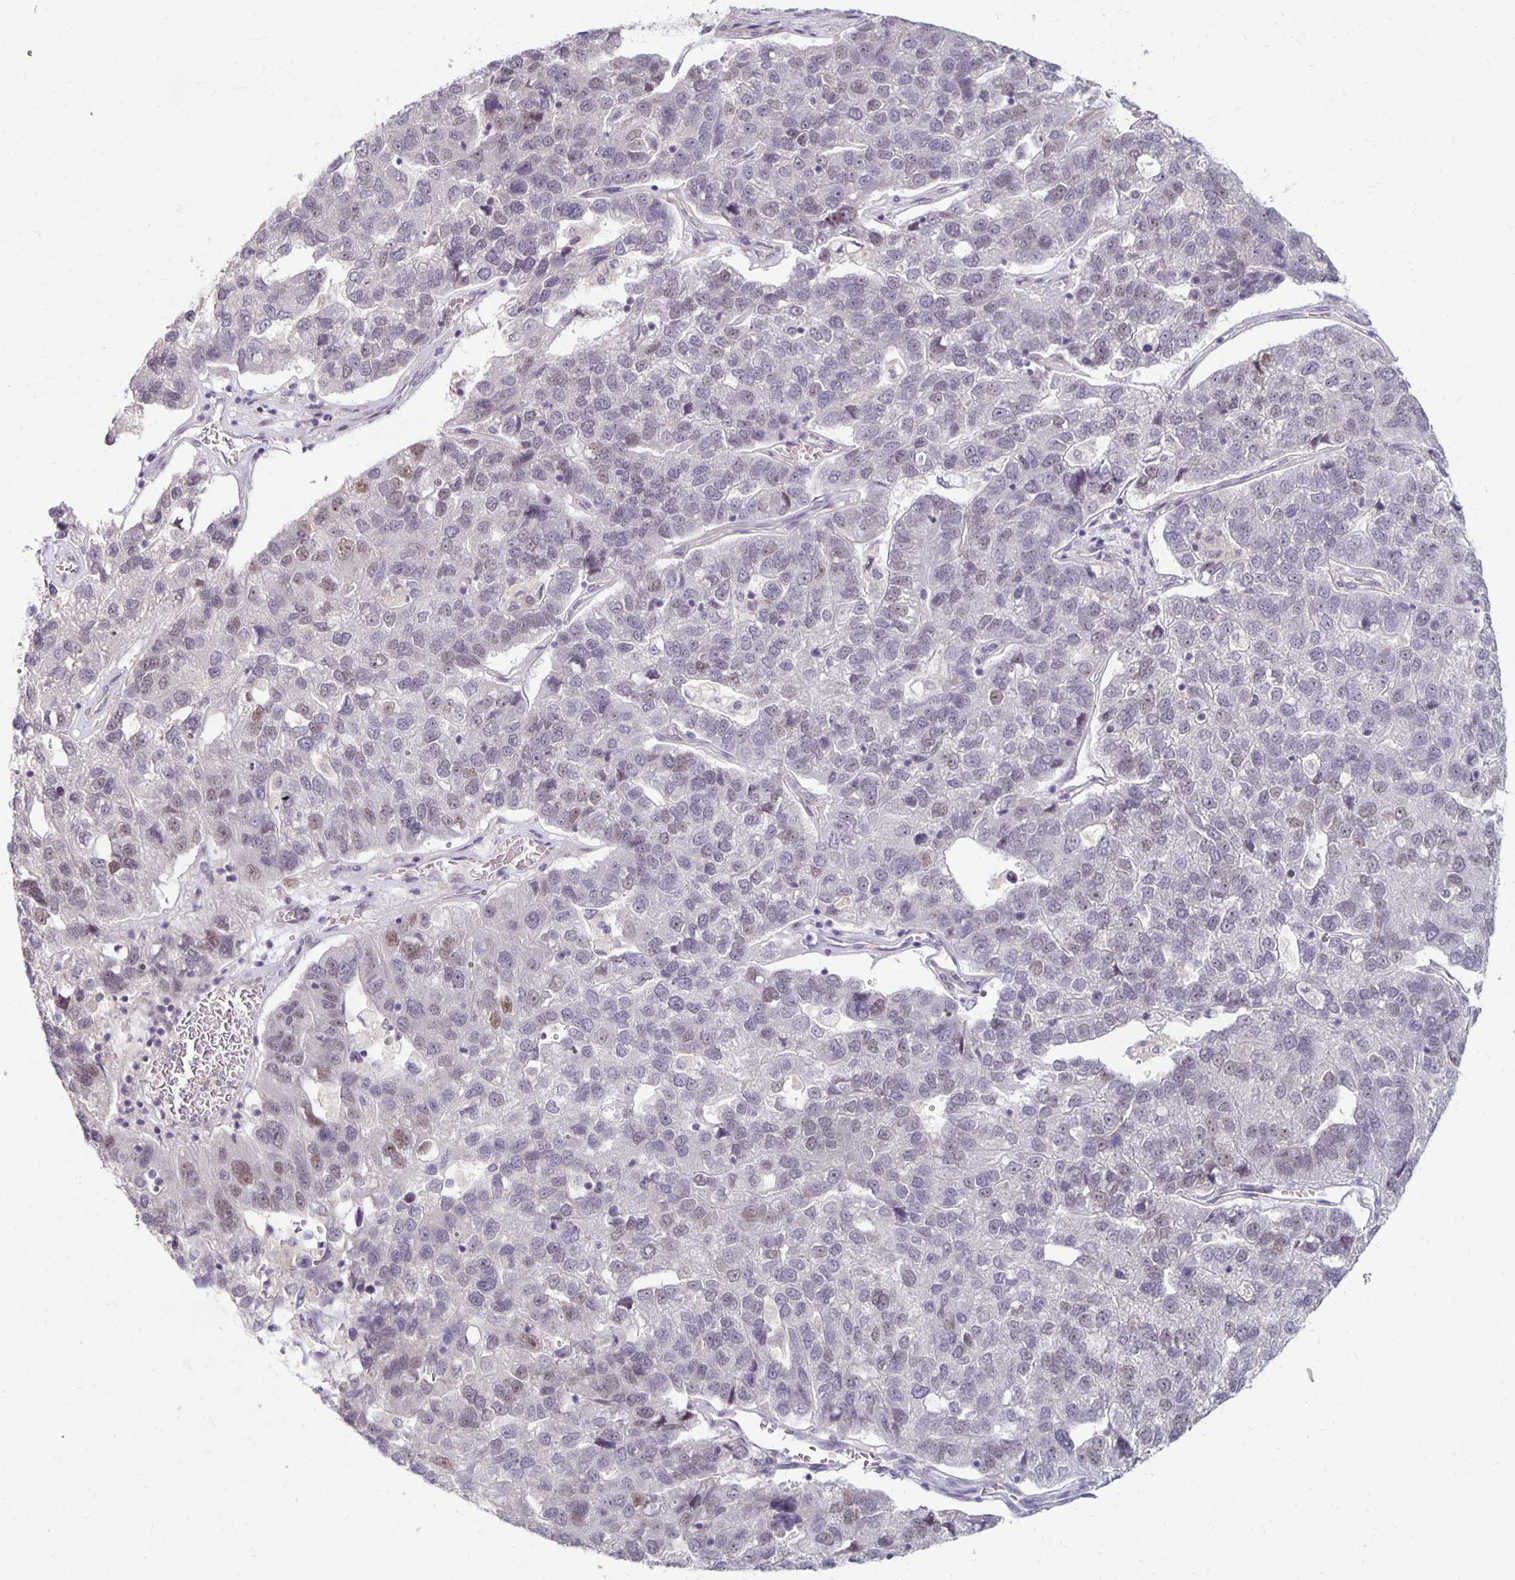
{"staining": {"intensity": "negative", "quantity": "none", "location": "none"}, "tissue": "pancreatic cancer", "cell_type": "Tumor cells", "image_type": "cancer", "snomed": [{"axis": "morphology", "description": "Adenocarcinoma, NOS"}, {"axis": "topography", "description": "Pancreas"}], "caption": "IHC of human pancreatic cancer demonstrates no positivity in tumor cells.", "gene": "PRKCB", "patient": {"sex": "female", "age": 61}}